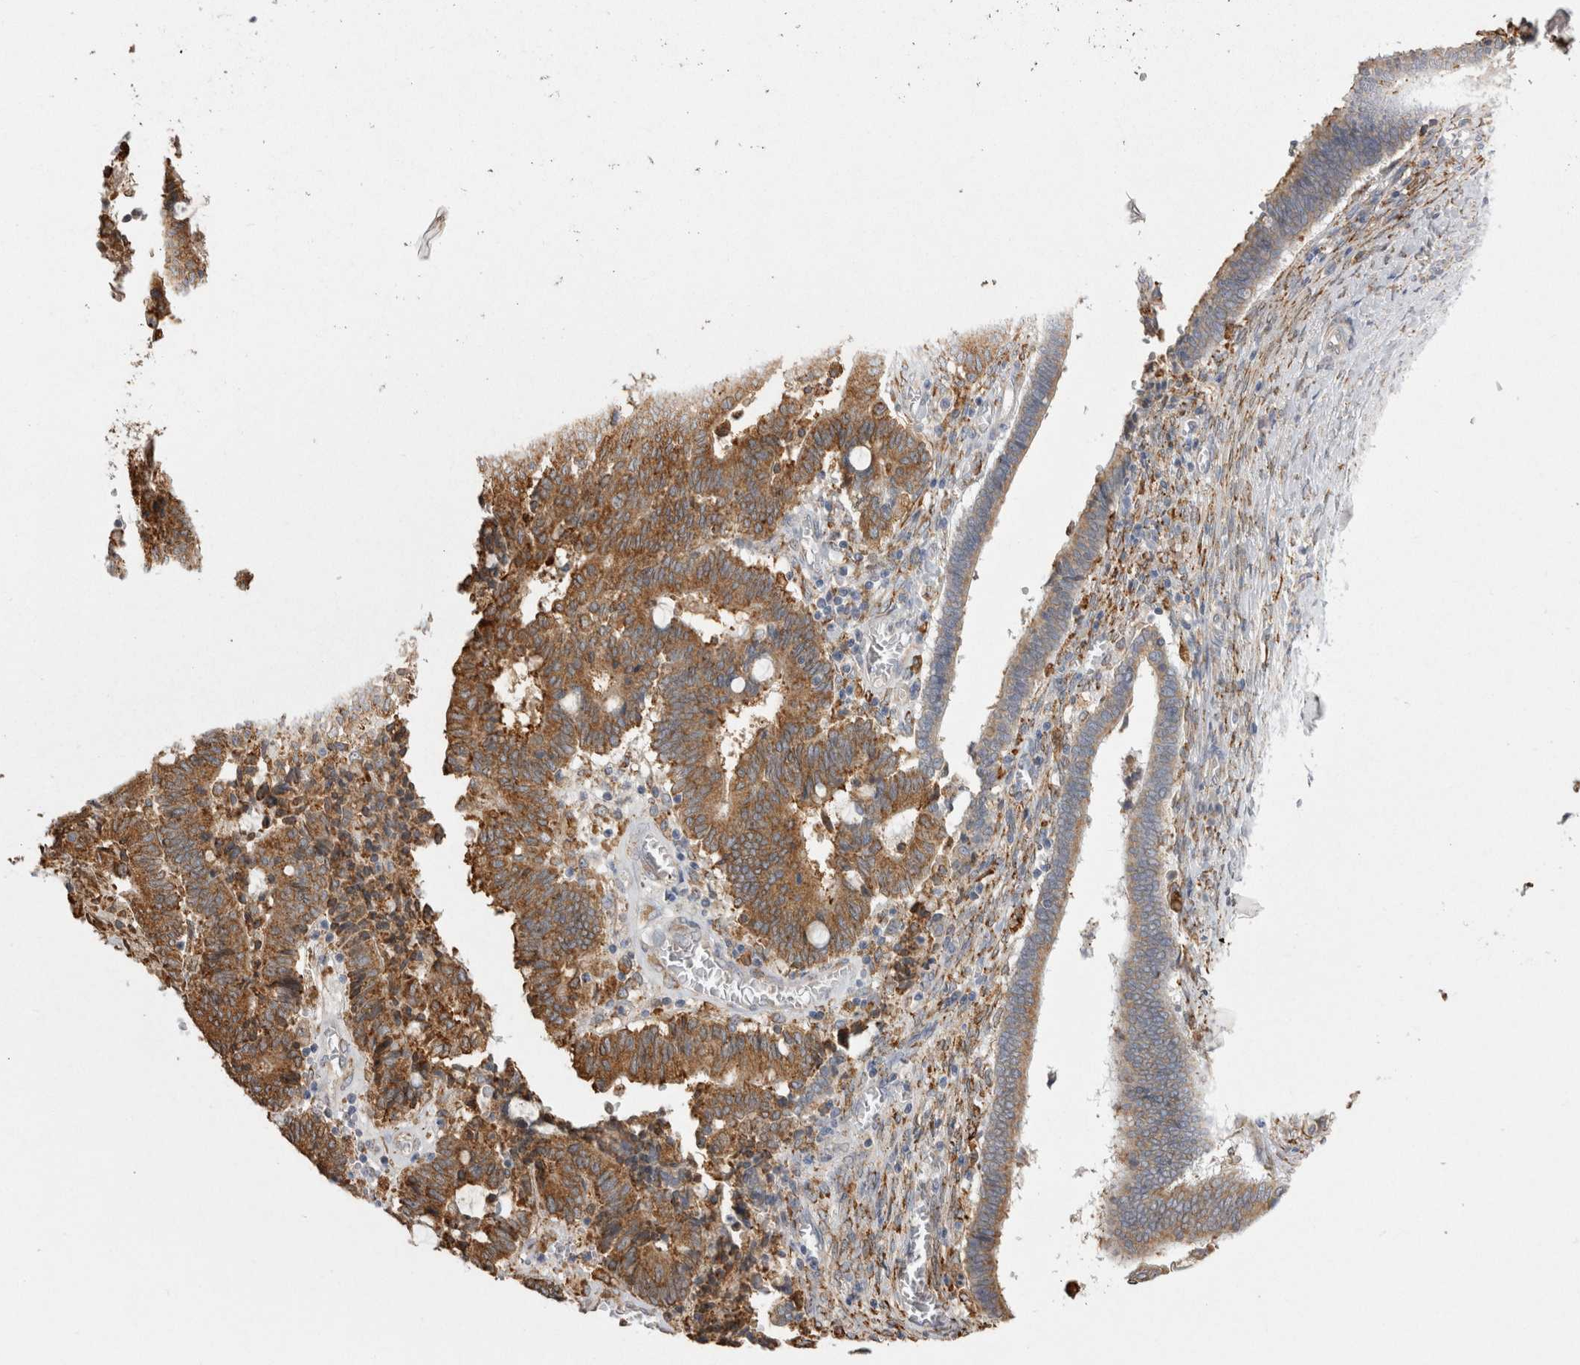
{"staining": {"intensity": "strong", "quantity": ">75%", "location": "cytoplasmic/membranous"}, "tissue": "cervical cancer", "cell_type": "Tumor cells", "image_type": "cancer", "snomed": [{"axis": "morphology", "description": "Adenocarcinoma, NOS"}, {"axis": "topography", "description": "Cervix"}], "caption": "DAB immunohistochemical staining of human cervical cancer (adenocarcinoma) displays strong cytoplasmic/membranous protein staining in about >75% of tumor cells. Ihc stains the protein of interest in brown and the nuclei are stained blue.", "gene": "LRPAP1", "patient": {"sex": "female", "age": 44}}